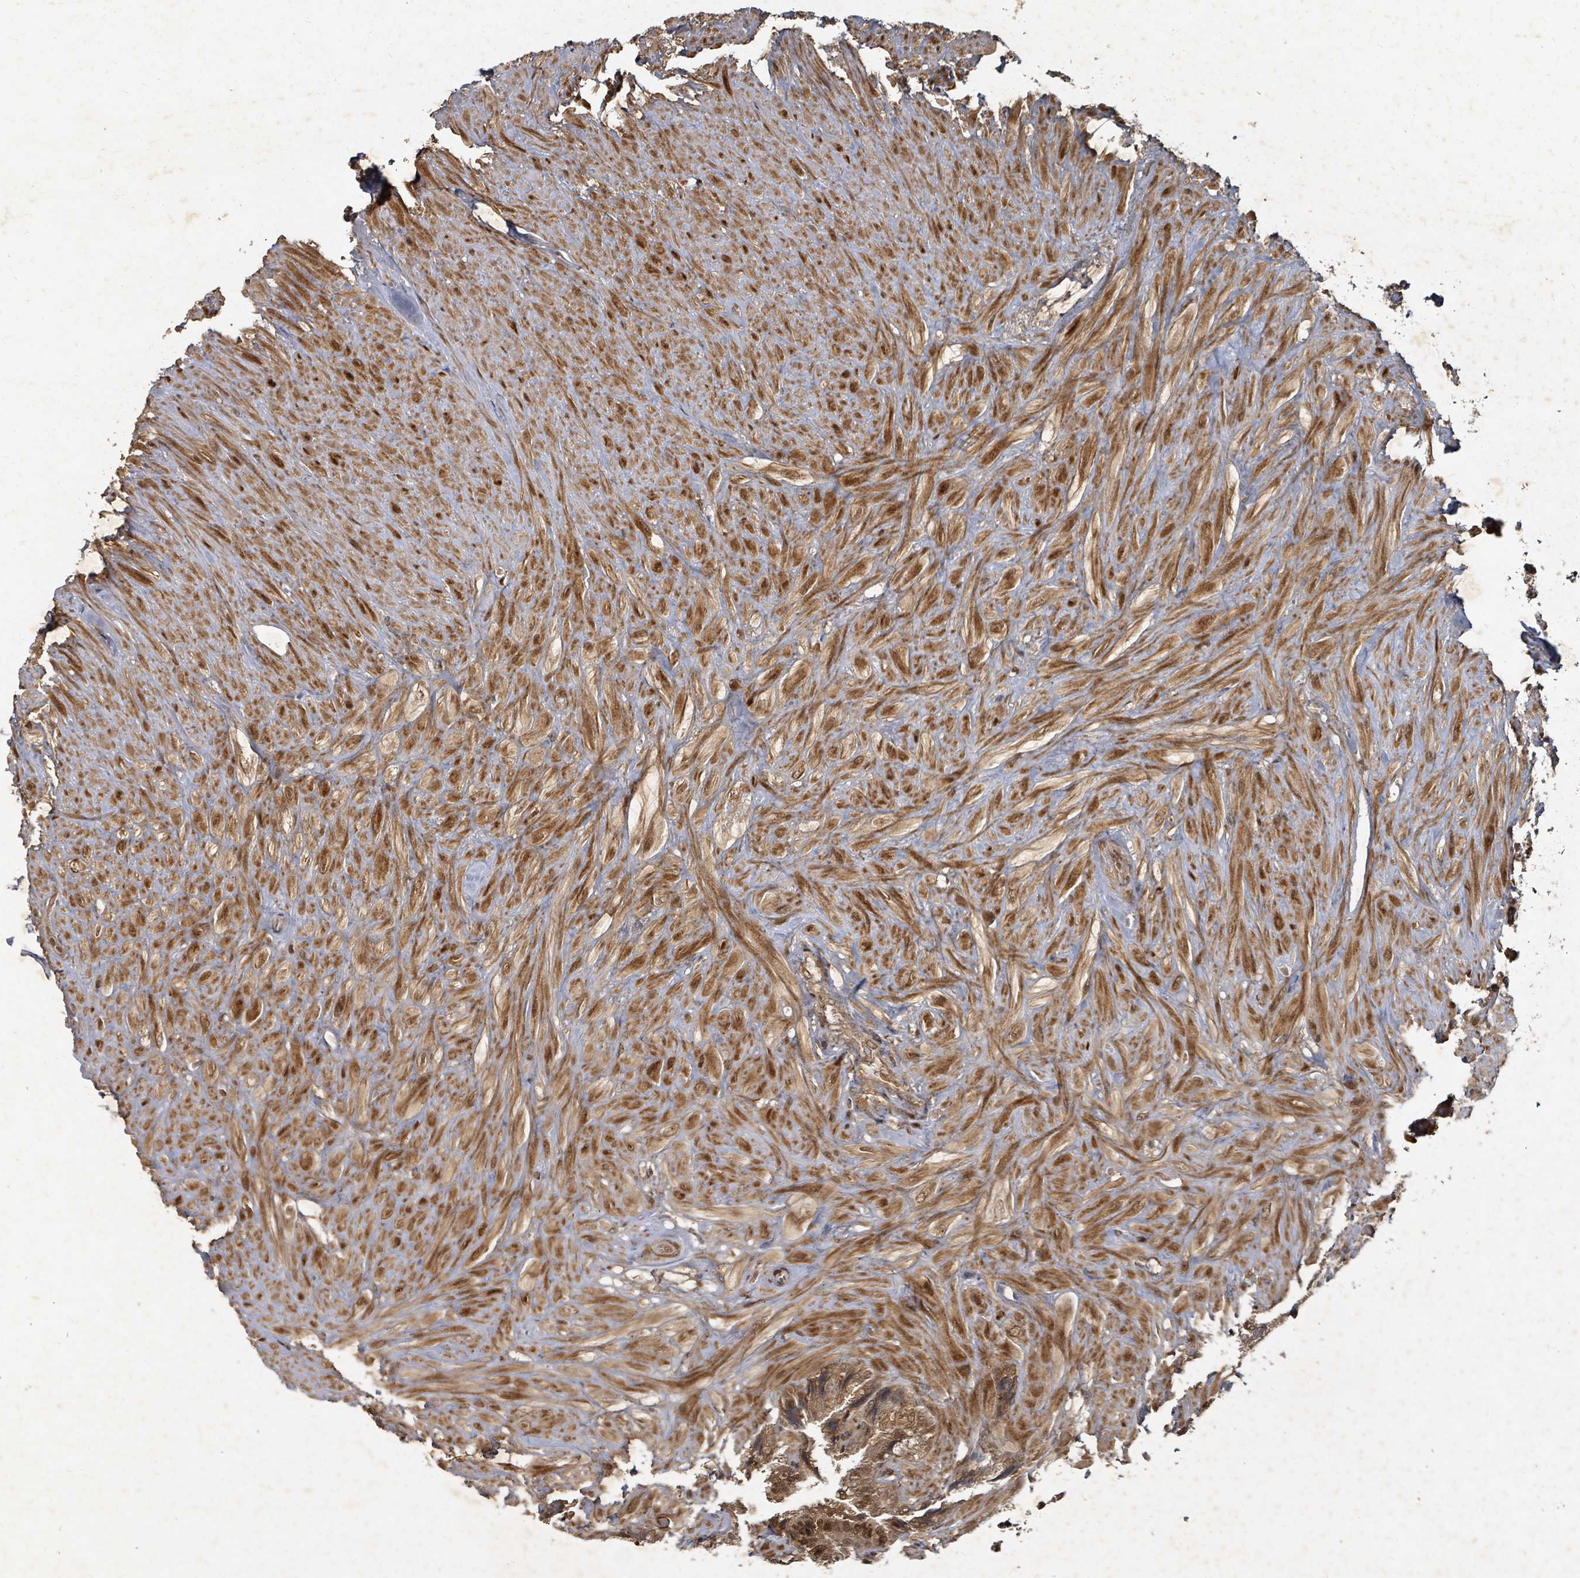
{"staining": {"intensity": "moderate", "quantity": ">75%", "location": "cytoplasmic/membranous,nuclear"}, "tissue": "seminal vesicle", "cell_type": "Glandular cells", "image_type": "normal", "snomed": [{"axis": "morphology", "description": "Normal tissue, NOS"}, {"axis": "topography", "description": "Prostate and seminal vesicle, NOS"}, {"axis": "topography", "description": "Prostate"}, {"axis": "topography", "description": "Seminal veicle"}], "caption": "Protein staining exhibits moderate cytoplasmic/membranous,nuclear expression in about >75% of glandular cells in normal seminal vesicle.", "gene": "KDM4E", "patient": {"sex": "male", "age": 67}}